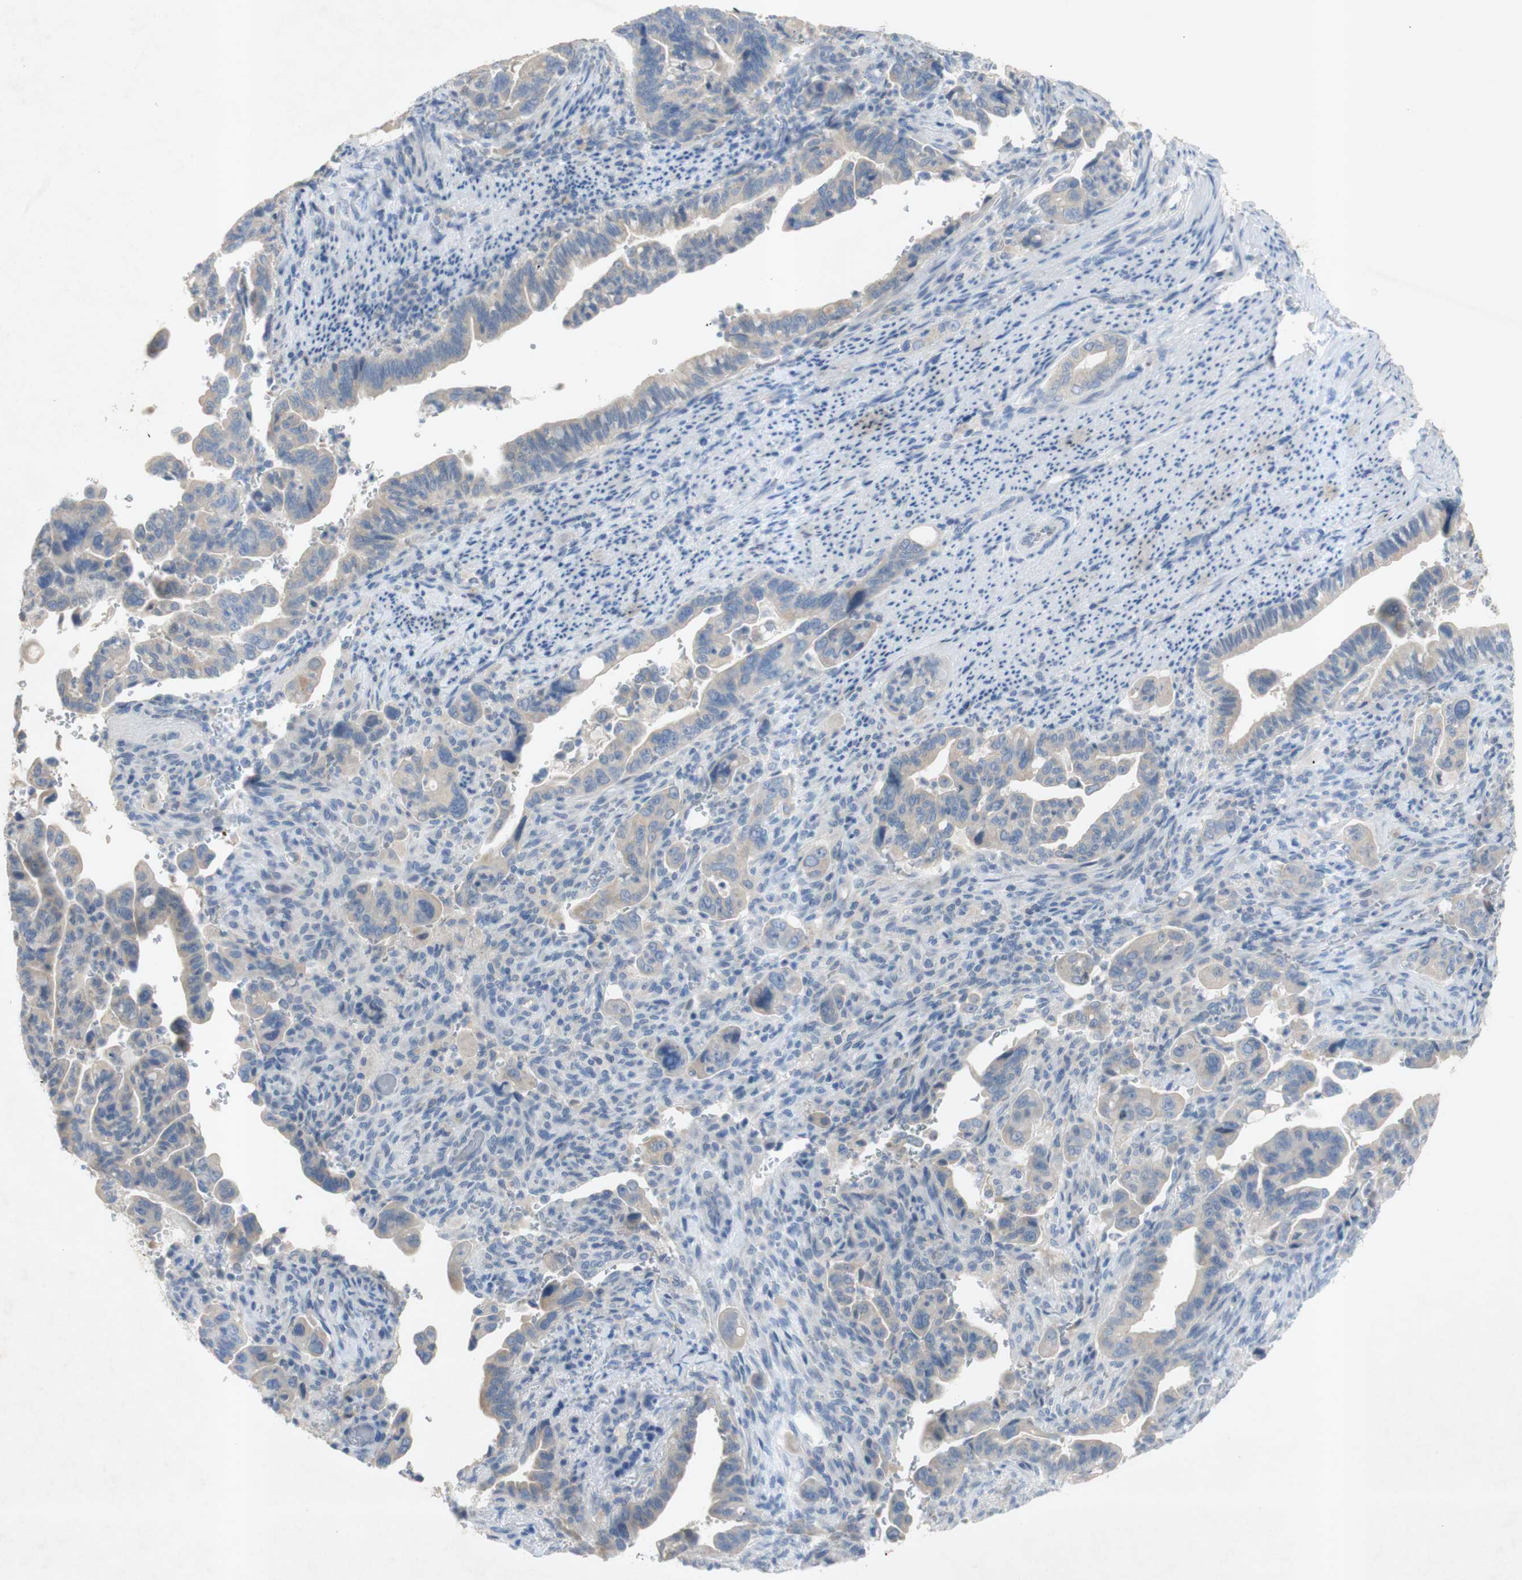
{"staining": {"intensity": "weak", "quantity": "<25%", "location": "cytoplasmic/membranous"}, "tissue": "pancreatic cancer", "cell_type": "Tumor cells", "image_type": "cancer", "snomed": [{"axis": "morphology", "description": "Adenocarcinoma, NOS"}, {"axis": "topography", "description": "Pancreas"}], "caption": "Adenocarcinoma (pancreatic) stained for a protein using immunohistochemistry (IHC) displays no positivity tumor cells.", "gene": "EPO", "patient": {"sex": "male", "age": 70}}